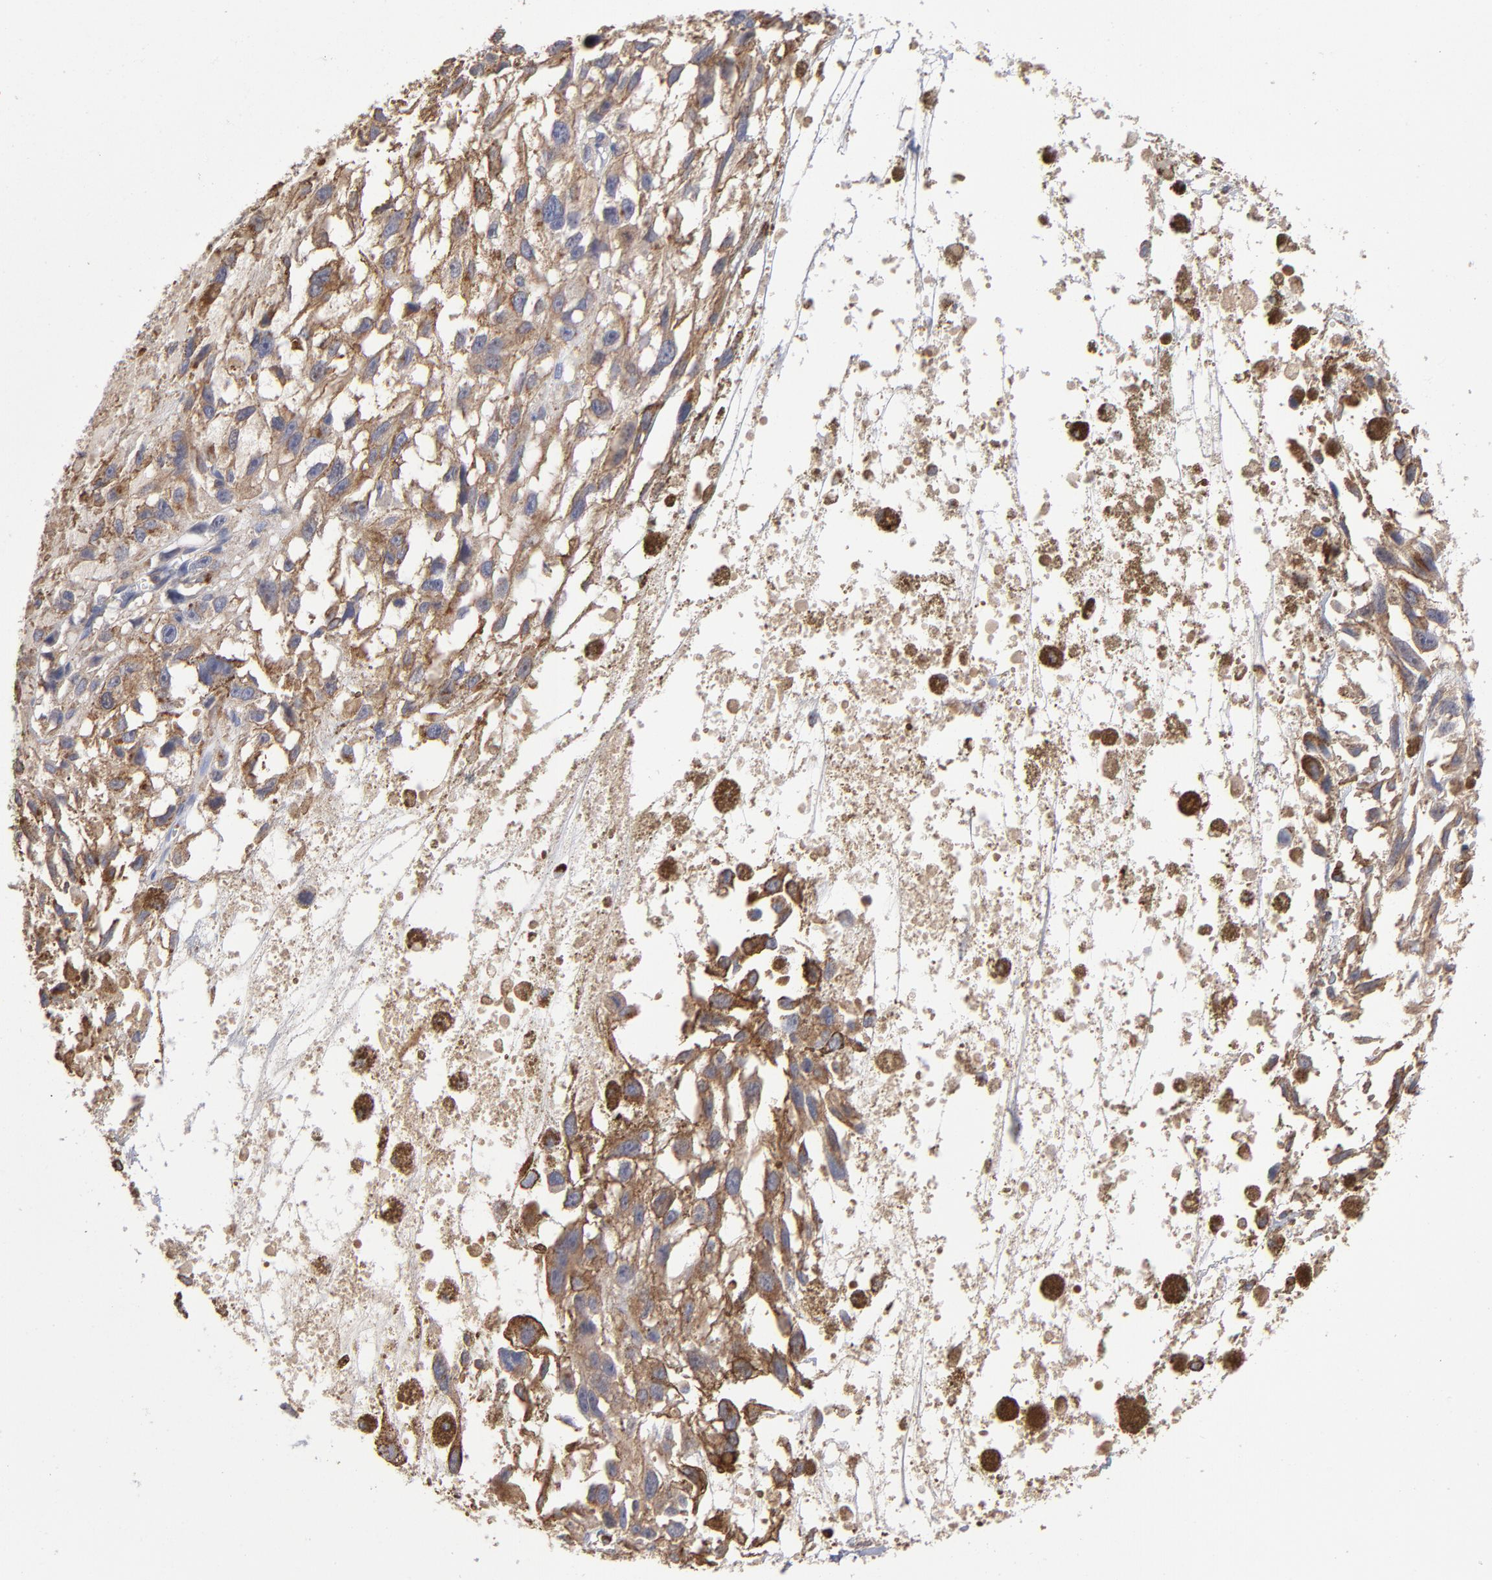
{"staining": {"intensity": "weak", "quantity": ">75%", "location": "cytoplasmic/membranous"}, "tissue": "melanoma", "cell_type": "Tumor cells", "image_type": "cancer", "snomed": [{"axis": "morphology", "description": "Malignant melanoma, Metastatic site"}, {"axis": "topography", "description": "Lymph node"}], "caption": "IHC histopathology image of neoplastic tissue: human malignant melanoma (metastatic site) stained using IHC shows low levels of weak protein expression localized specifically in the cytoplasmic/membranous of tumor cells, appearing as a cytoplasmic/membranous brown color.", "gene": "RRAGB", "patient": {"sex": "male", "age": 59}}